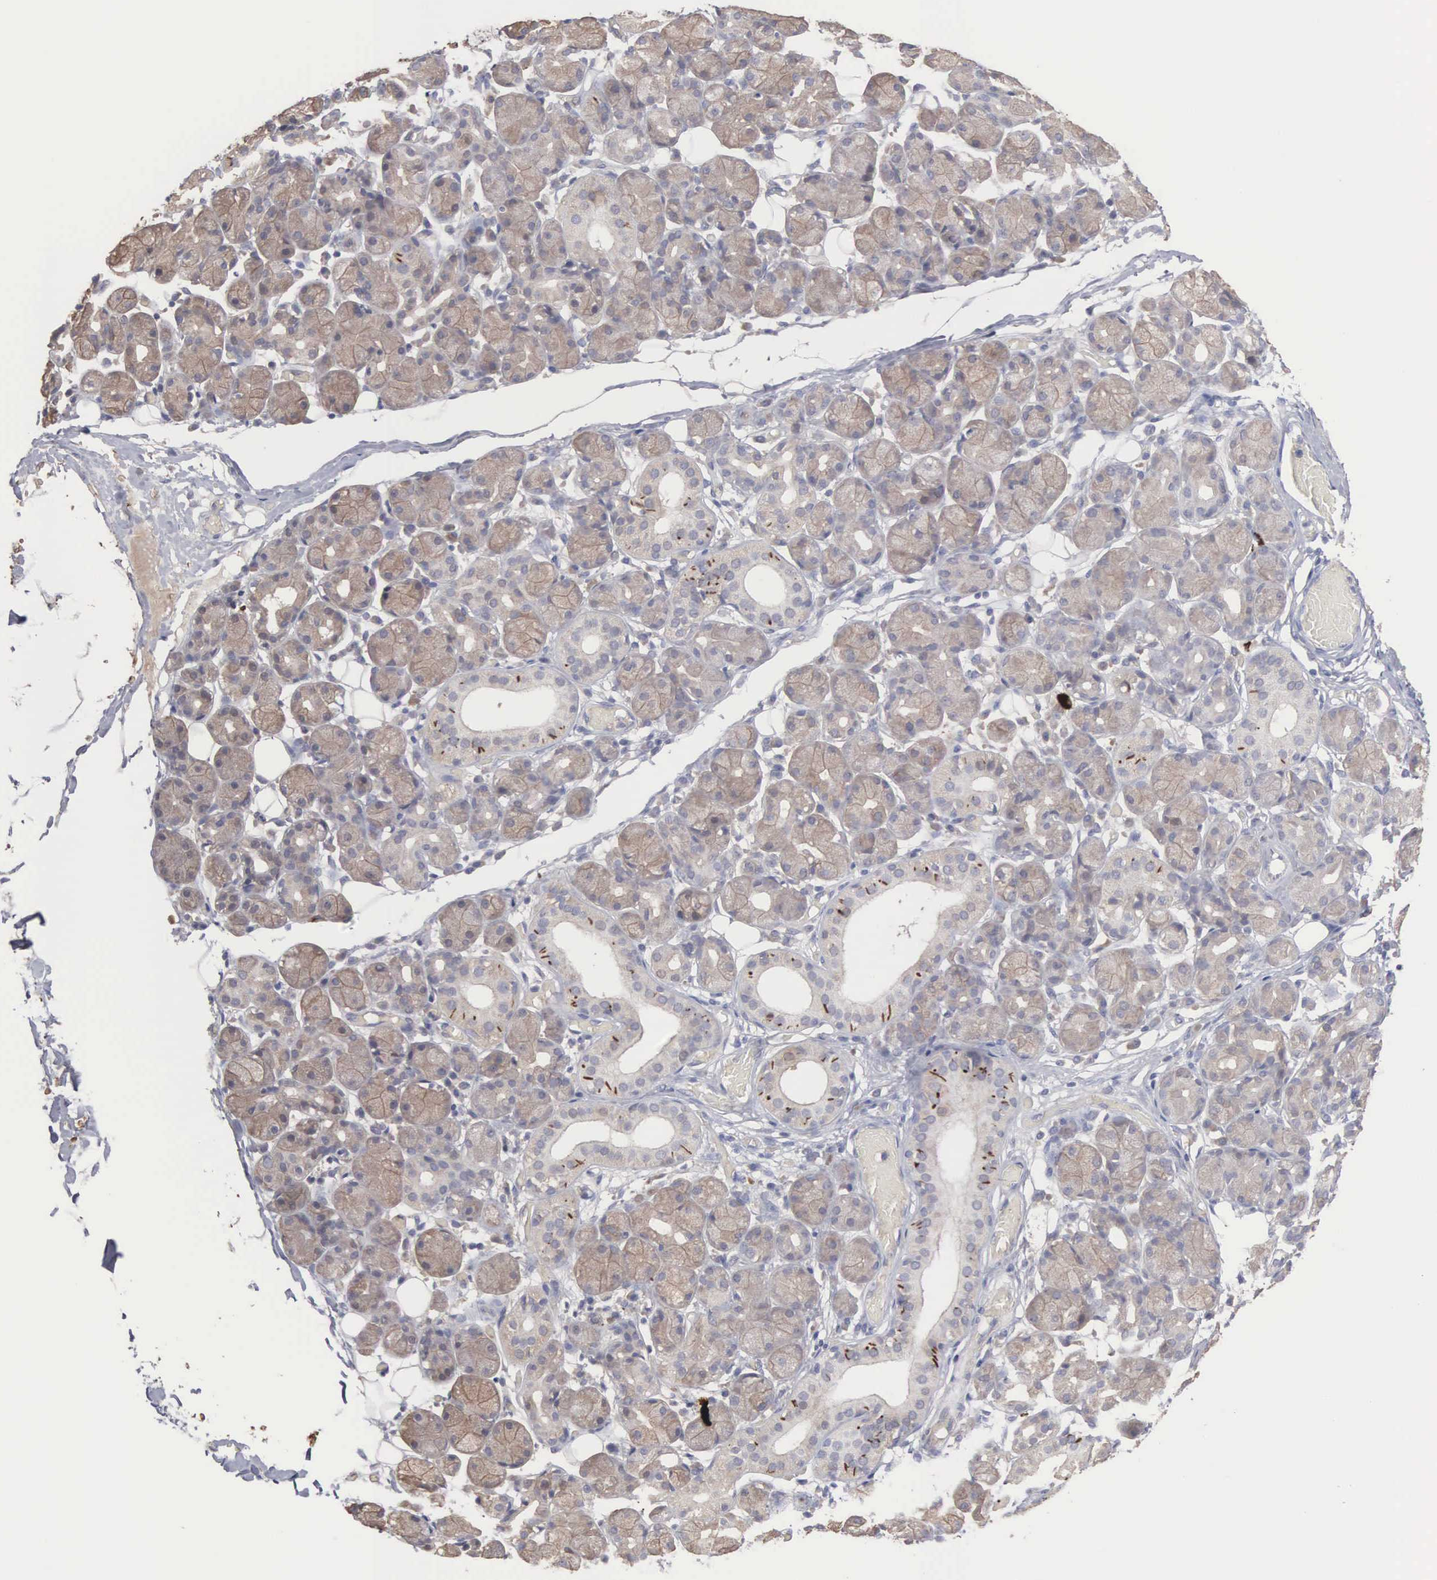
{"staining": {"intensity": "moderate", "quantity": ">75%", "location": "cytoplasmic/membranous"}, "tissue": "salivary gland", "cell_type": "Glandular cells", "image_type": "normal", "snomed": [{"axis": "morphology", "description": "Normal tissue, NOS"}, {"axis": "topography", "description": "Salivary gland"}, {"axis": "topography", "description": "Peripheral nerve tissue"}], "caption": "Immunohistochemical staining of unremarkable salivary gland shows moderate cytoplasmic/membranous protein expression in approximately >75% of glandular cells. (Stains: DAB (3,3'-diaminobenzidine) in brown, nuclei in blue, Microscopy: brightfield microscopy at high magnification).", "gene": "INF2", "patient": {"sex": "male", "age": 62}}